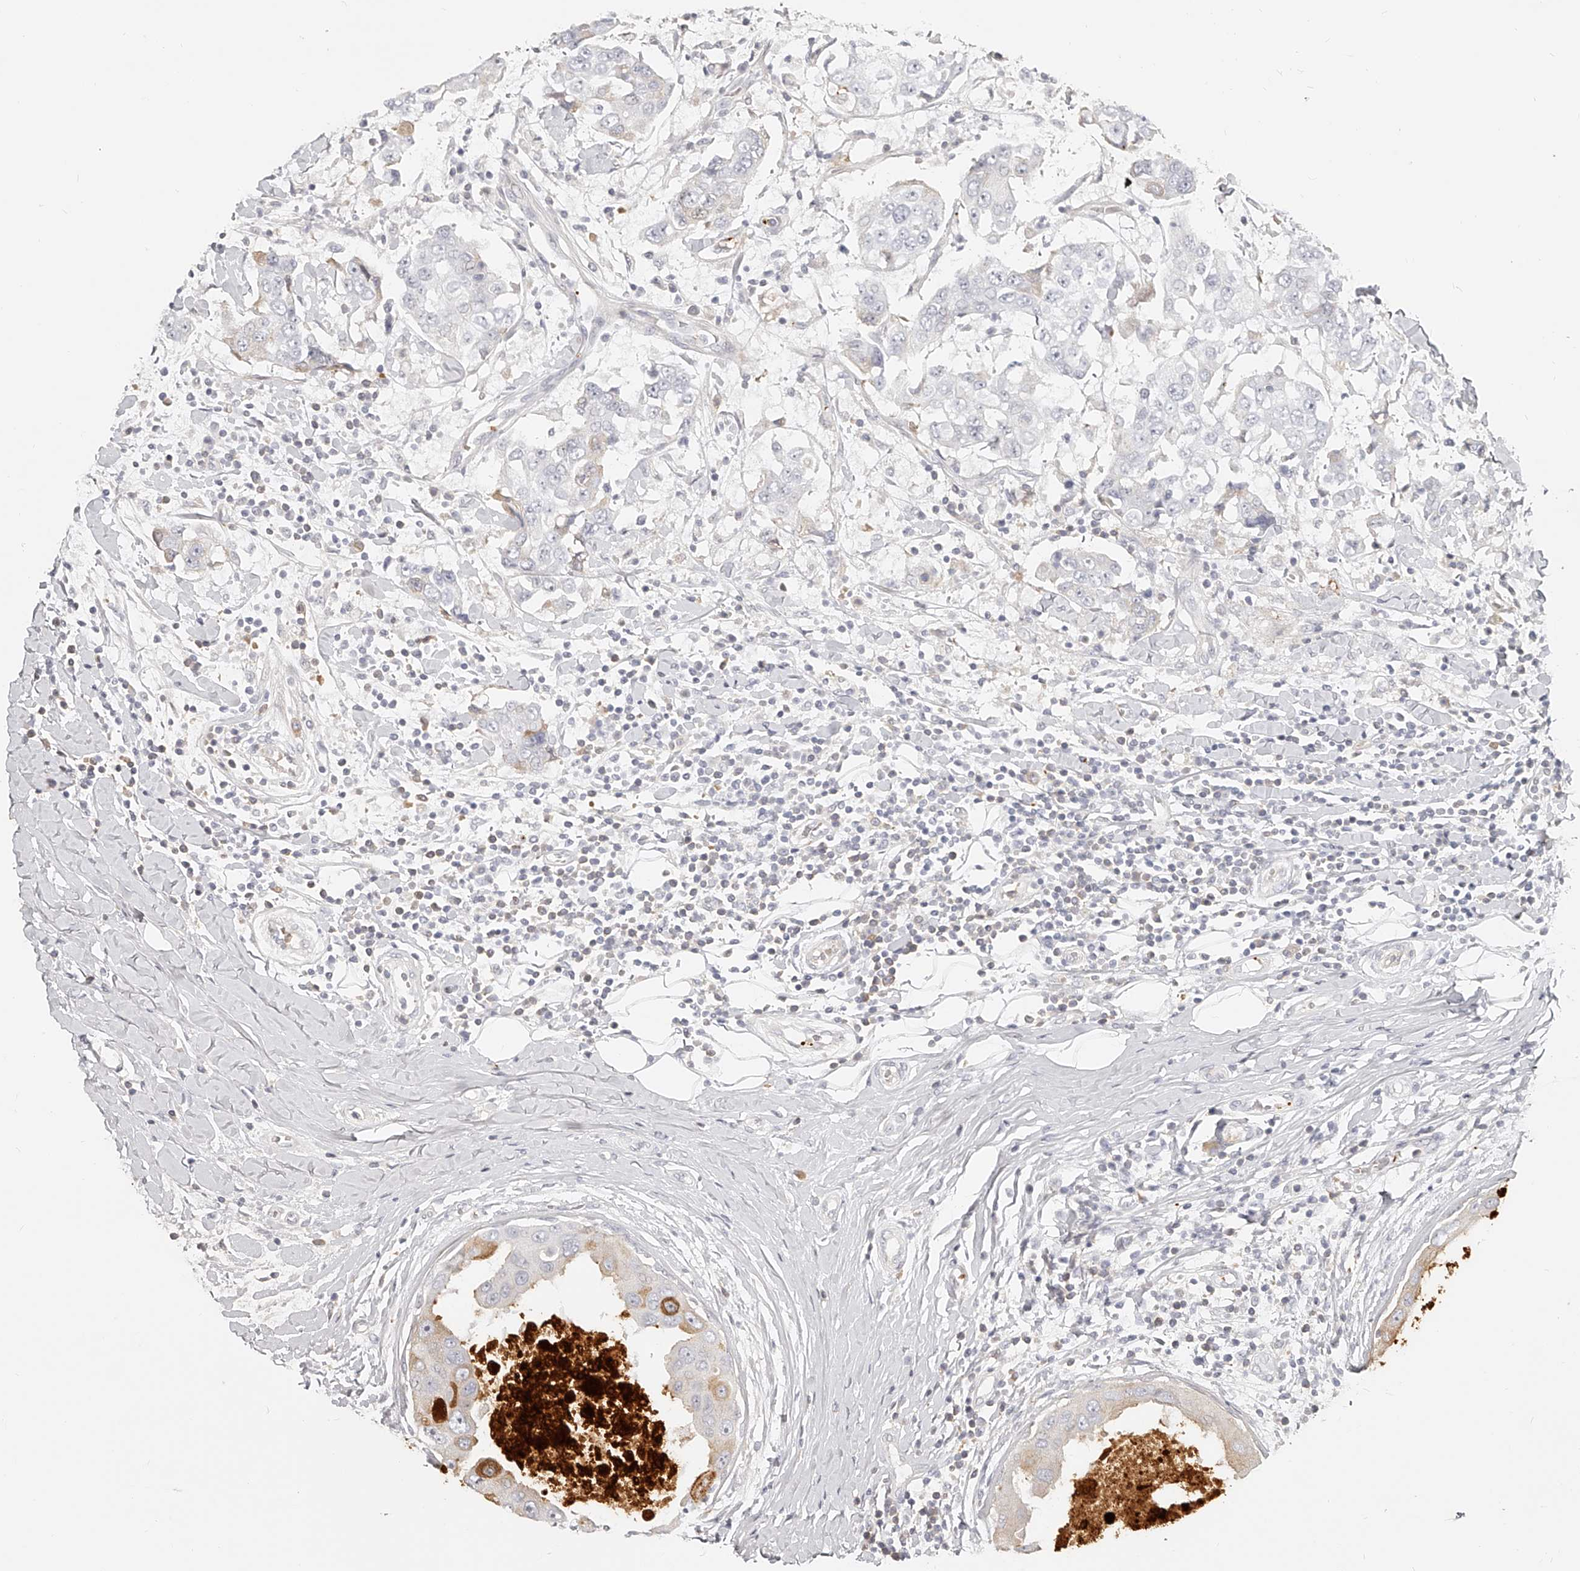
{"staining": {"intensity": "weak", "quantity": "<25%", "location": "cytoplasmic/membranous"}, "tissue": "breast cancer", "cell_type": "Tumor cells", "image_type": "cancer", "snomed": [{"axis": "morphology", "description": "Duct carcinoma"}, {"axis": "topography", "description": "Breast"}], "caption": "Immunohistochemistry (IHC) of human breast infiltrating ductal carcinoma reveals no staining in tumor cells.", "gene": "ITGB3", "patient": {"sex": "female", "age": 27}}